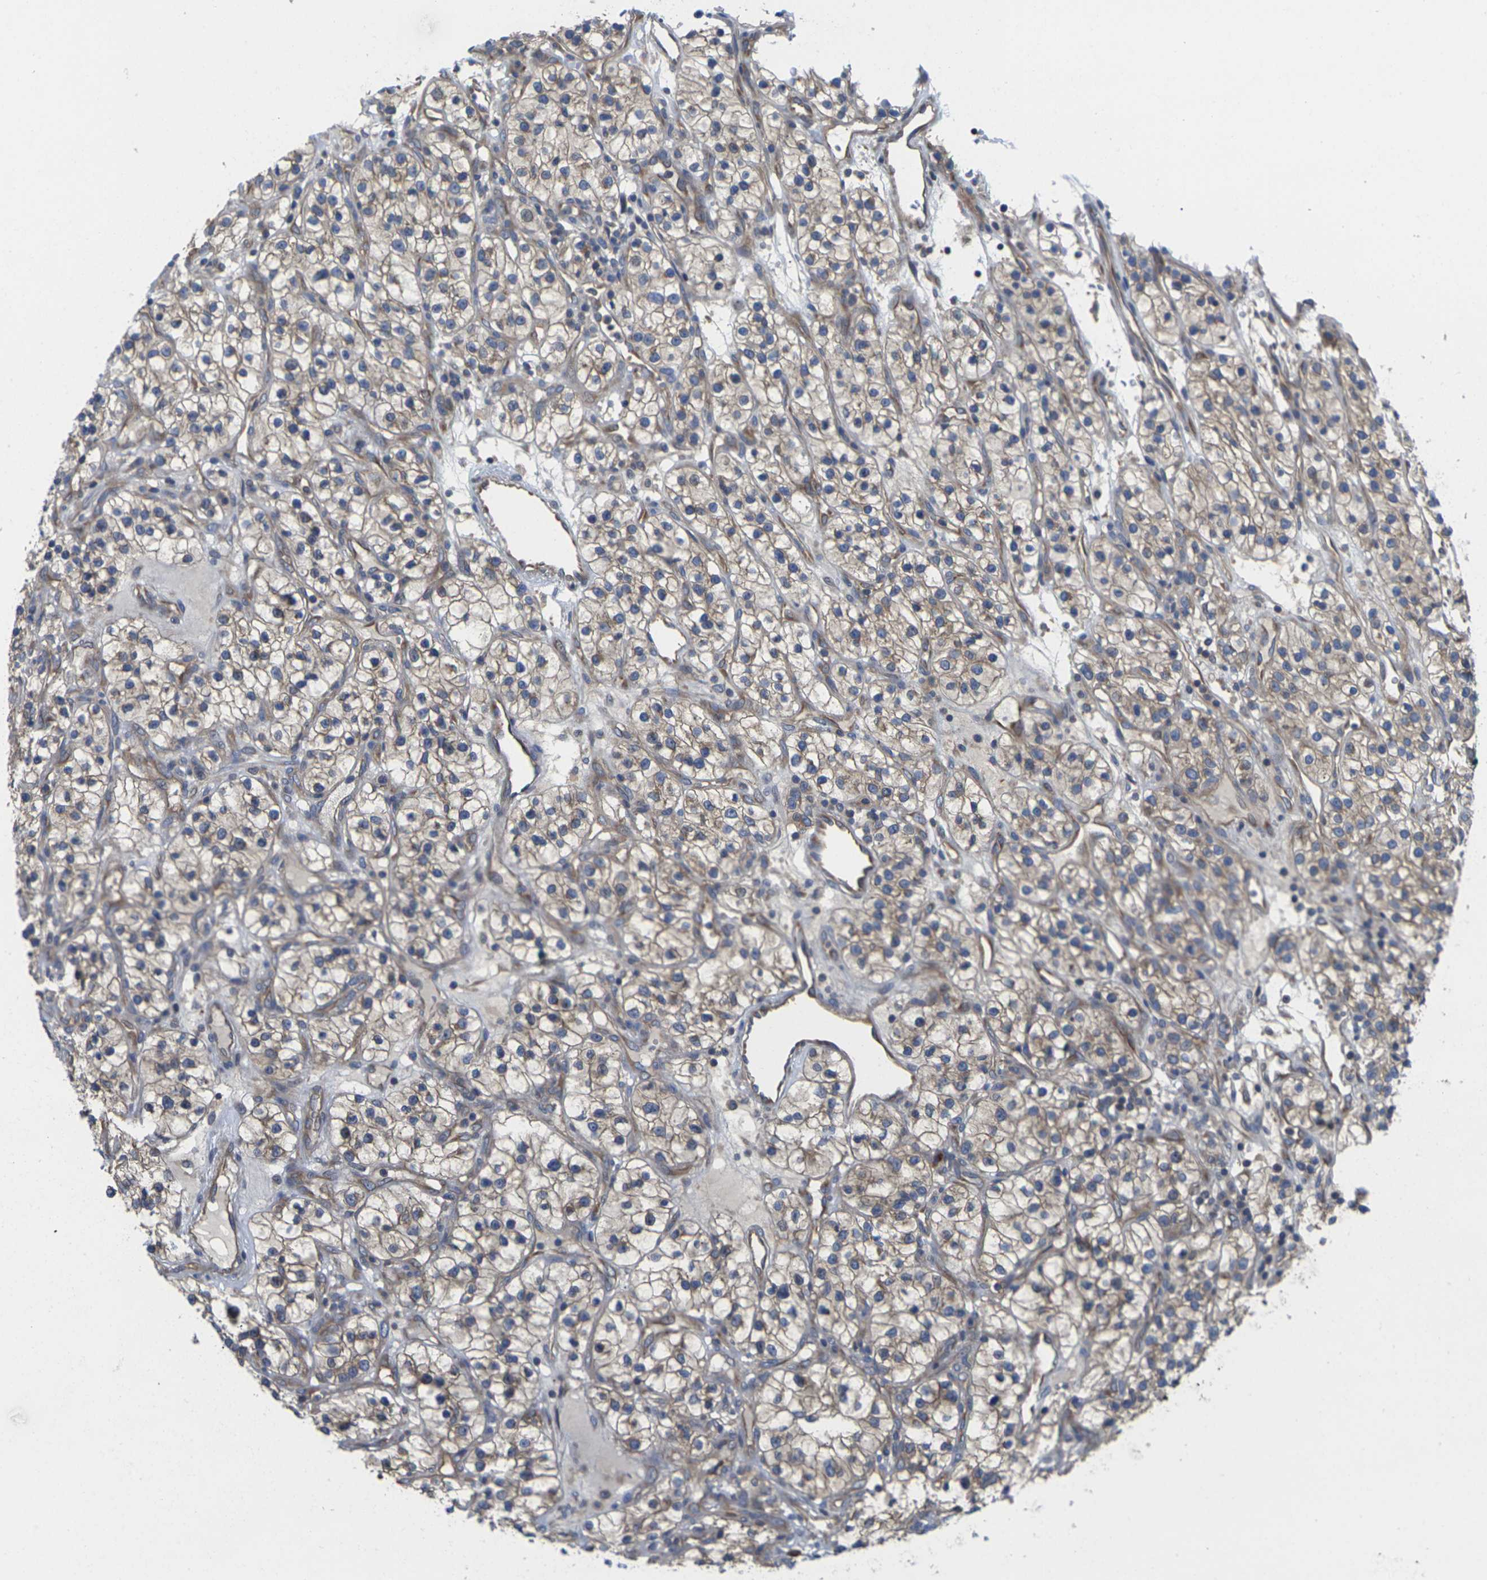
{"staining": {"intensity": "weak", "quantity": "<25%", "location": "cytoplasmic/membranous"}, "tissue": "renal cancer", "cell_type": "Tumor cells", "image_type": "cancer", "snomed": [{"axis": "morphology", "description": "Adenocarcinoma, NOS"}, {"axis": "topography", "description": "Kidney"}], "caption": "Image shows no significant protein positivity in tumor cells of renal cancer (adenocarcinoma). (DAB (3,3'-diaminobenzidine) immunohistochemistry with hematoxylin counter stain).", "gene": "TMCC2", "patient": {"sex": "female", "age": 57}}